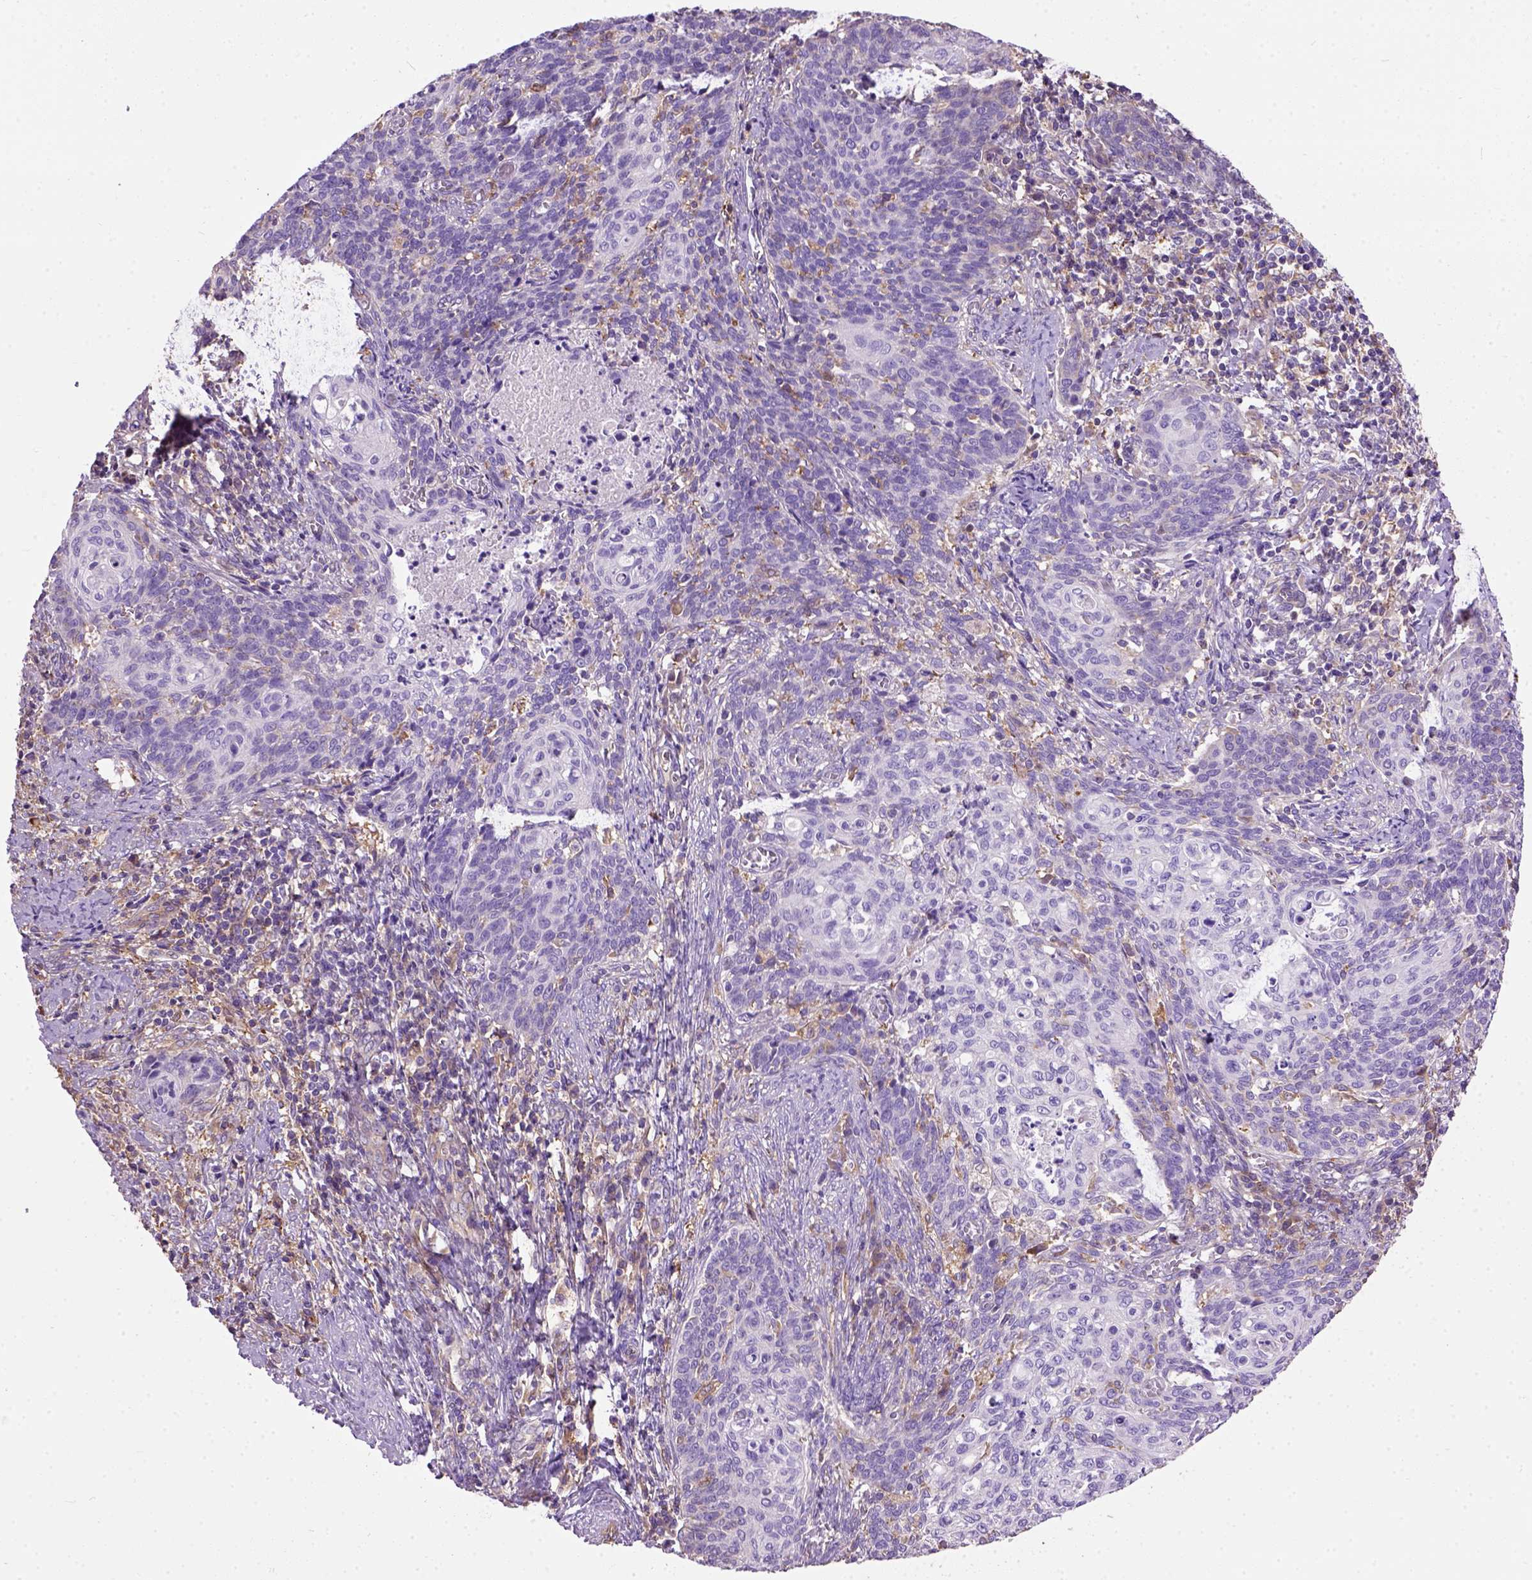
{"staining": {"intensity": "negative", "quantity": "none", "location": "none"}, "tissue": "cervical cancer", "cell_type": "Tumor cells", "image_type": "cancer", "snomed": [{"axis": "morphology", "description": "Normal tissue, NOS"}, {"axis": "morphology", "description": "Squamous cell carcinoma, NOS"}, {"axis": "topography", "description": "Cervix"}], "caption": "Human cervical cancer (squamous cell carcinoma) stained for a protein using immunohistochemistry (IHC) shows no expression in tumor cells.", "gene": "SEMA4F", "patient": {"sex": "female", "age": 39}}